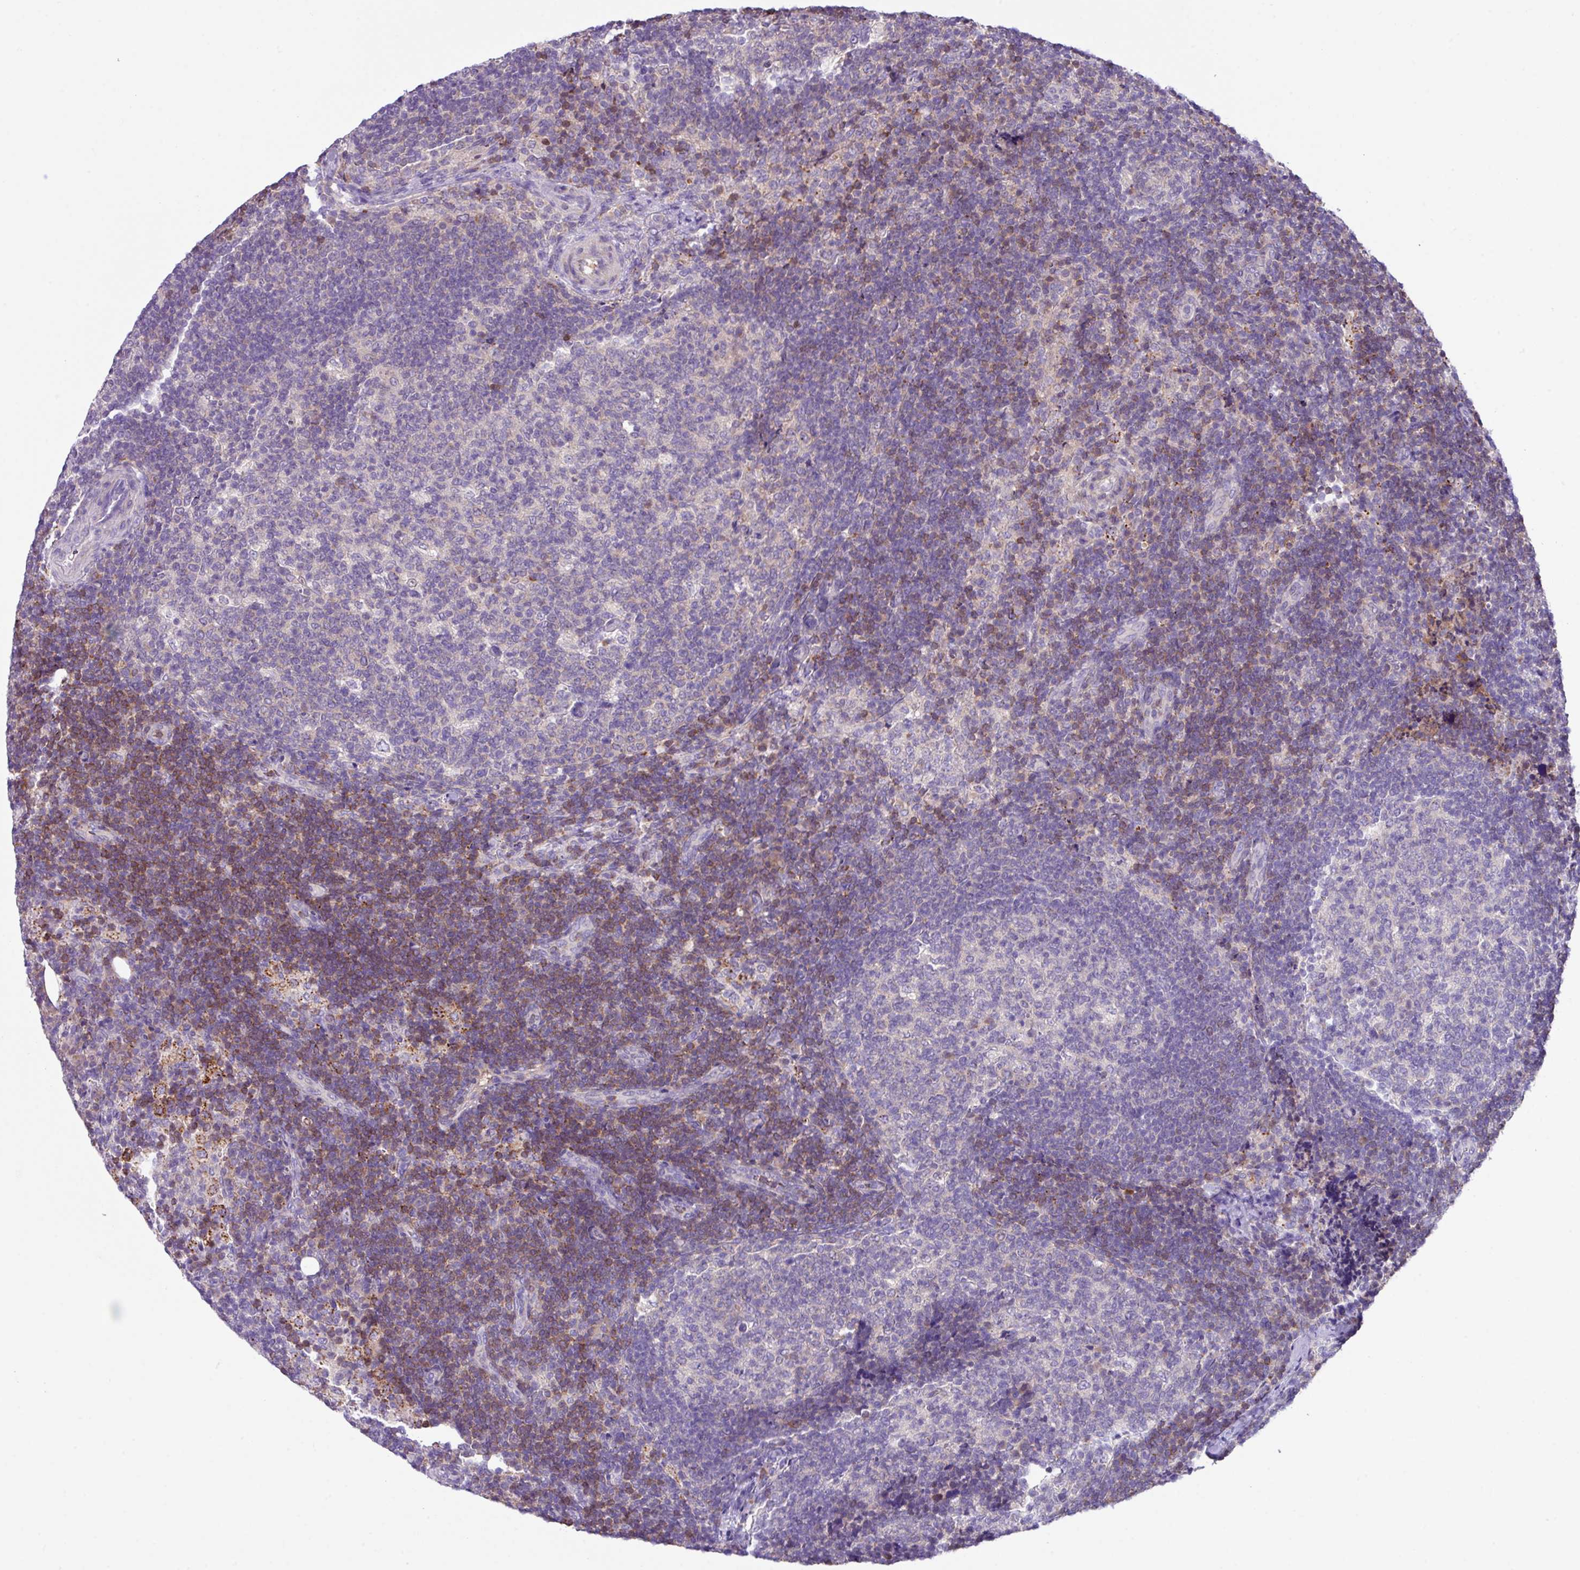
{"staining": {"intensity": "negative", "quantity": "none", "location": "none"}, "tissue": "lymph node", "cell_type": "Germinal center cells", "image_type": "normal", "snomed": [{"axis": "morphology", "description": "Normal tissue, NOS"}, {"axis": "topography", "description": "Lymph node"}], "caption": "A photomicrograph of lymph node stained for a protein demonstrates no brown staining in germinal center cells.", "gene": "DNAL1", "patient": {"sex": "female", "age": 31}}